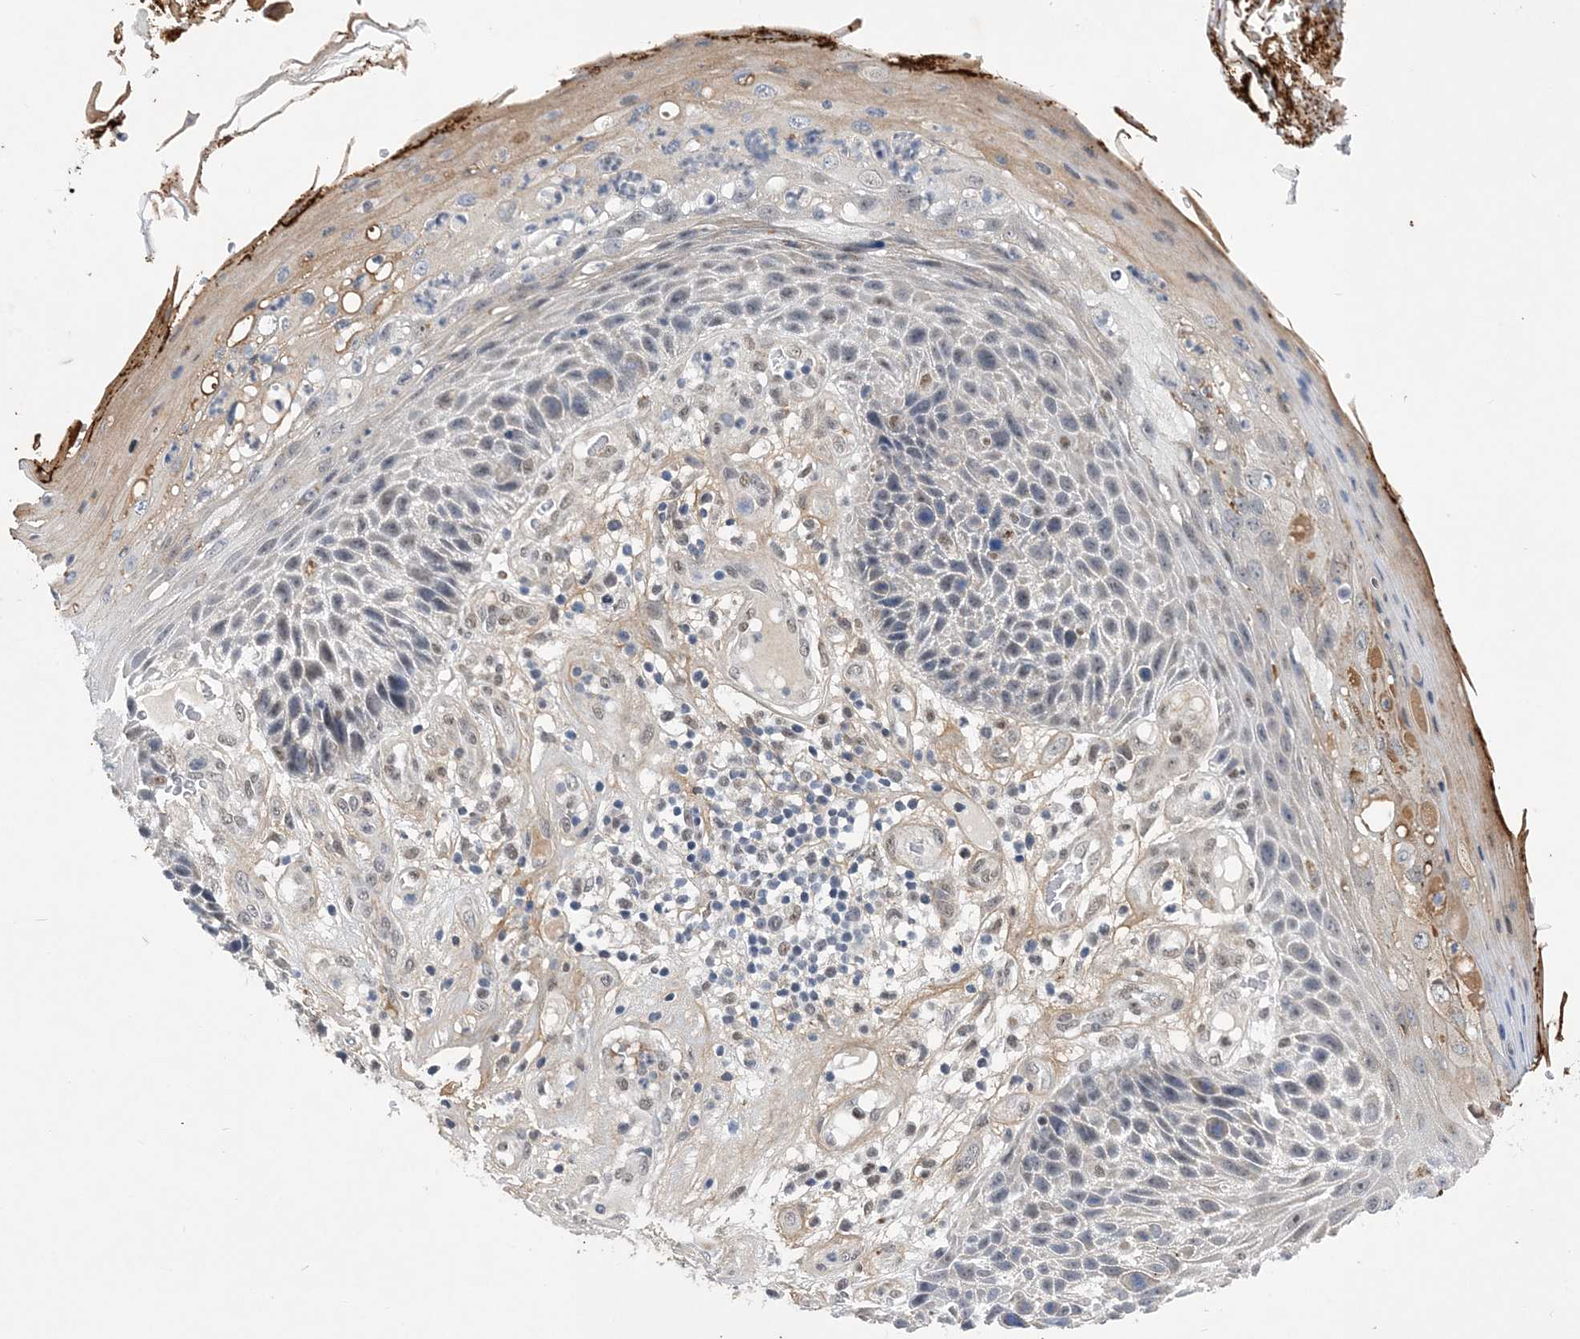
{"staining": {"intensity": "weak", "quantity": "<25%", "location": "cytoplasmic/membranous"}, "tissue": "skin cancer", "cell_type": "Tumor cells", "image_type": "cancer", "snomed": [{"axis": "morphology", "description": "Squamous cell carcinoma, NOS"}, {"axis": "topography", "description": "Skin"}], "caption": "Protein analysis of skin squamous cell carcinoma displays no significant expression in tumor cells.", "gene": "FAM217A", "patient": {"sex": "female", "age": 88}}